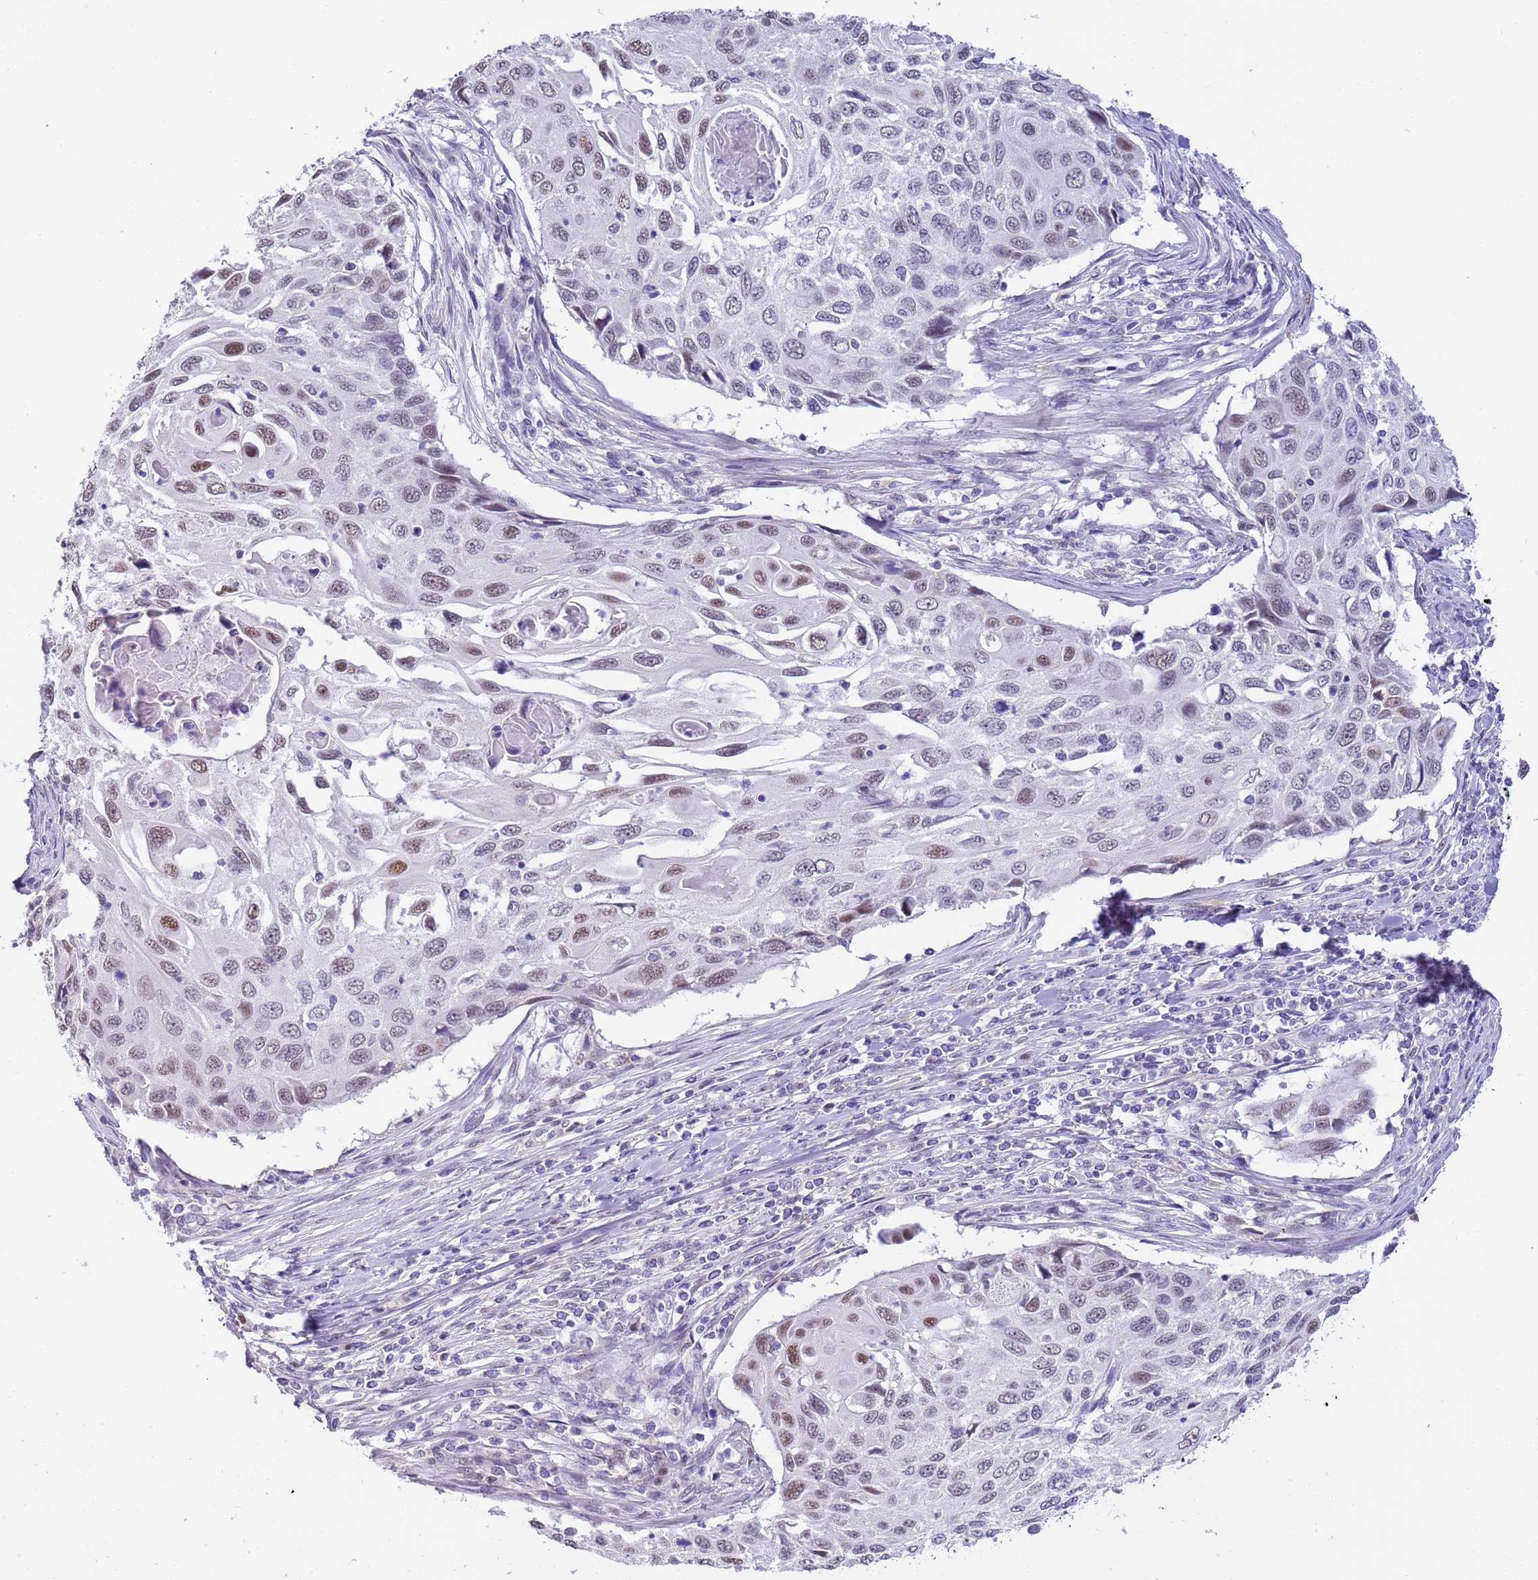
{"staining": {"intensity": "moderate", "quantity": "<25%", "location": "nuclear"}, "tissue": "cervical cancer", "cell_type": "Tumor cells", "image_type": "cancer", "snomed": [{"axis": "morphology", "description": "Squamous cell carcinoma, NOS"}, {"axis": "topography", "description": "Cervix"}], "caption": "A micrograph of human cervical squamous cell carcinoma stained for a protein shows moderate nuclear brown staining in tumor cells. The staining was performed using DAB to visualize the protein expression in brown, while the nuclei were stained in blue with hematoxylin (Magnification: 20x).", "gene": "PPP1R17", "patient": {"sex": "female", "age": 70}}